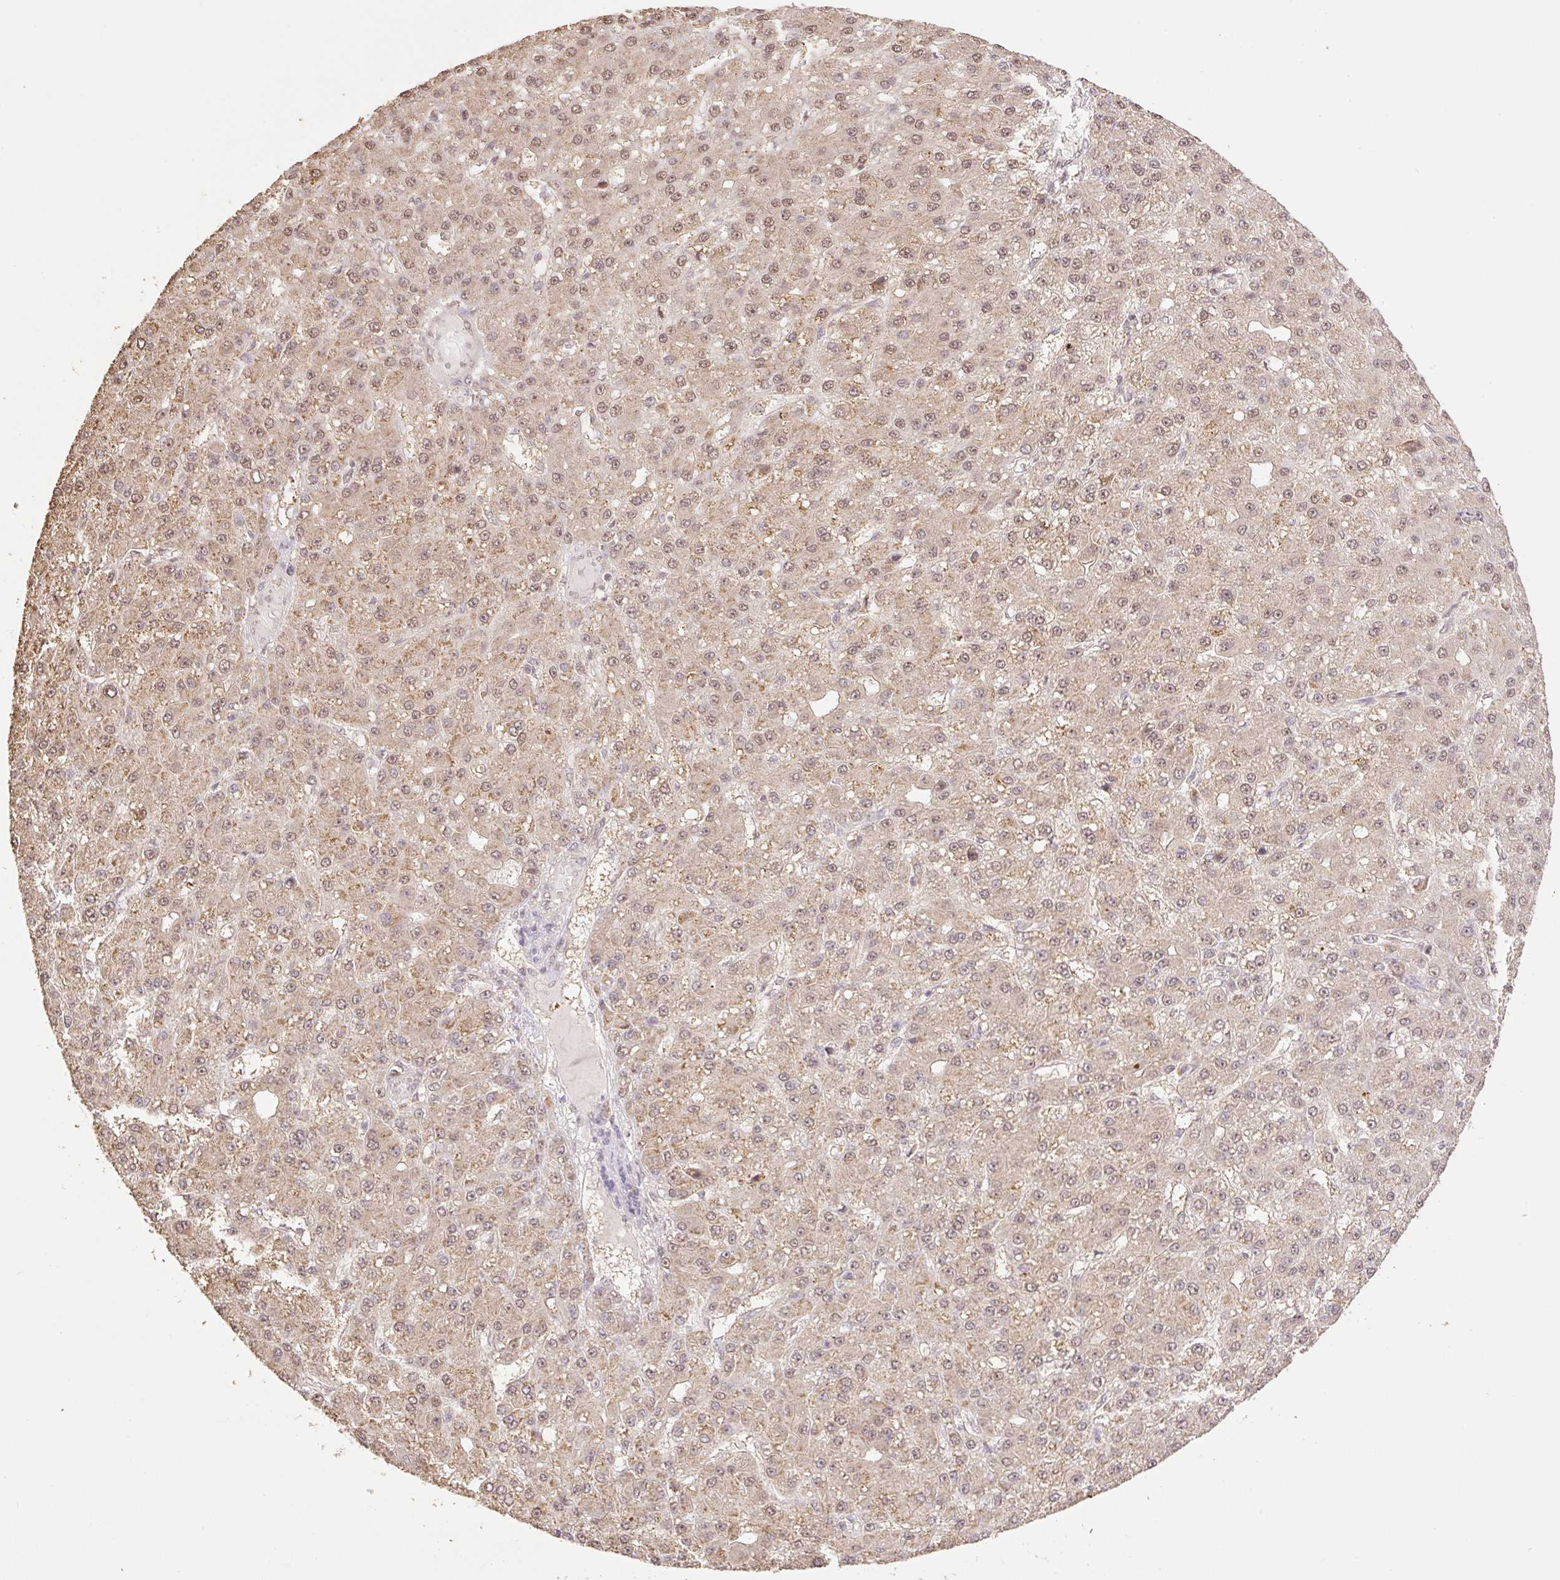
{"staining": {"intensity": "weak", "quantity": "25%-75%", "location": "cytoplasmic/membranous,nuclear"}, "tissue": "liver cancer", "cell_type": "Tumor cells", "image_type": "cancer", "snomed": [{"axis": "morphology", "description": "Carcinoma, Hepatocellular, NOS"}, {"axis": "topography", "description": "Liver"}], "caption": "DAB immunohistochemical staining of human liver cancer displays weak cytoplasmic/membranous and nuclear protein staining in approximately 25%-75% of tumor cells.", "gene": "VPS25", "patient": {"sex": "male", "age": 67}}